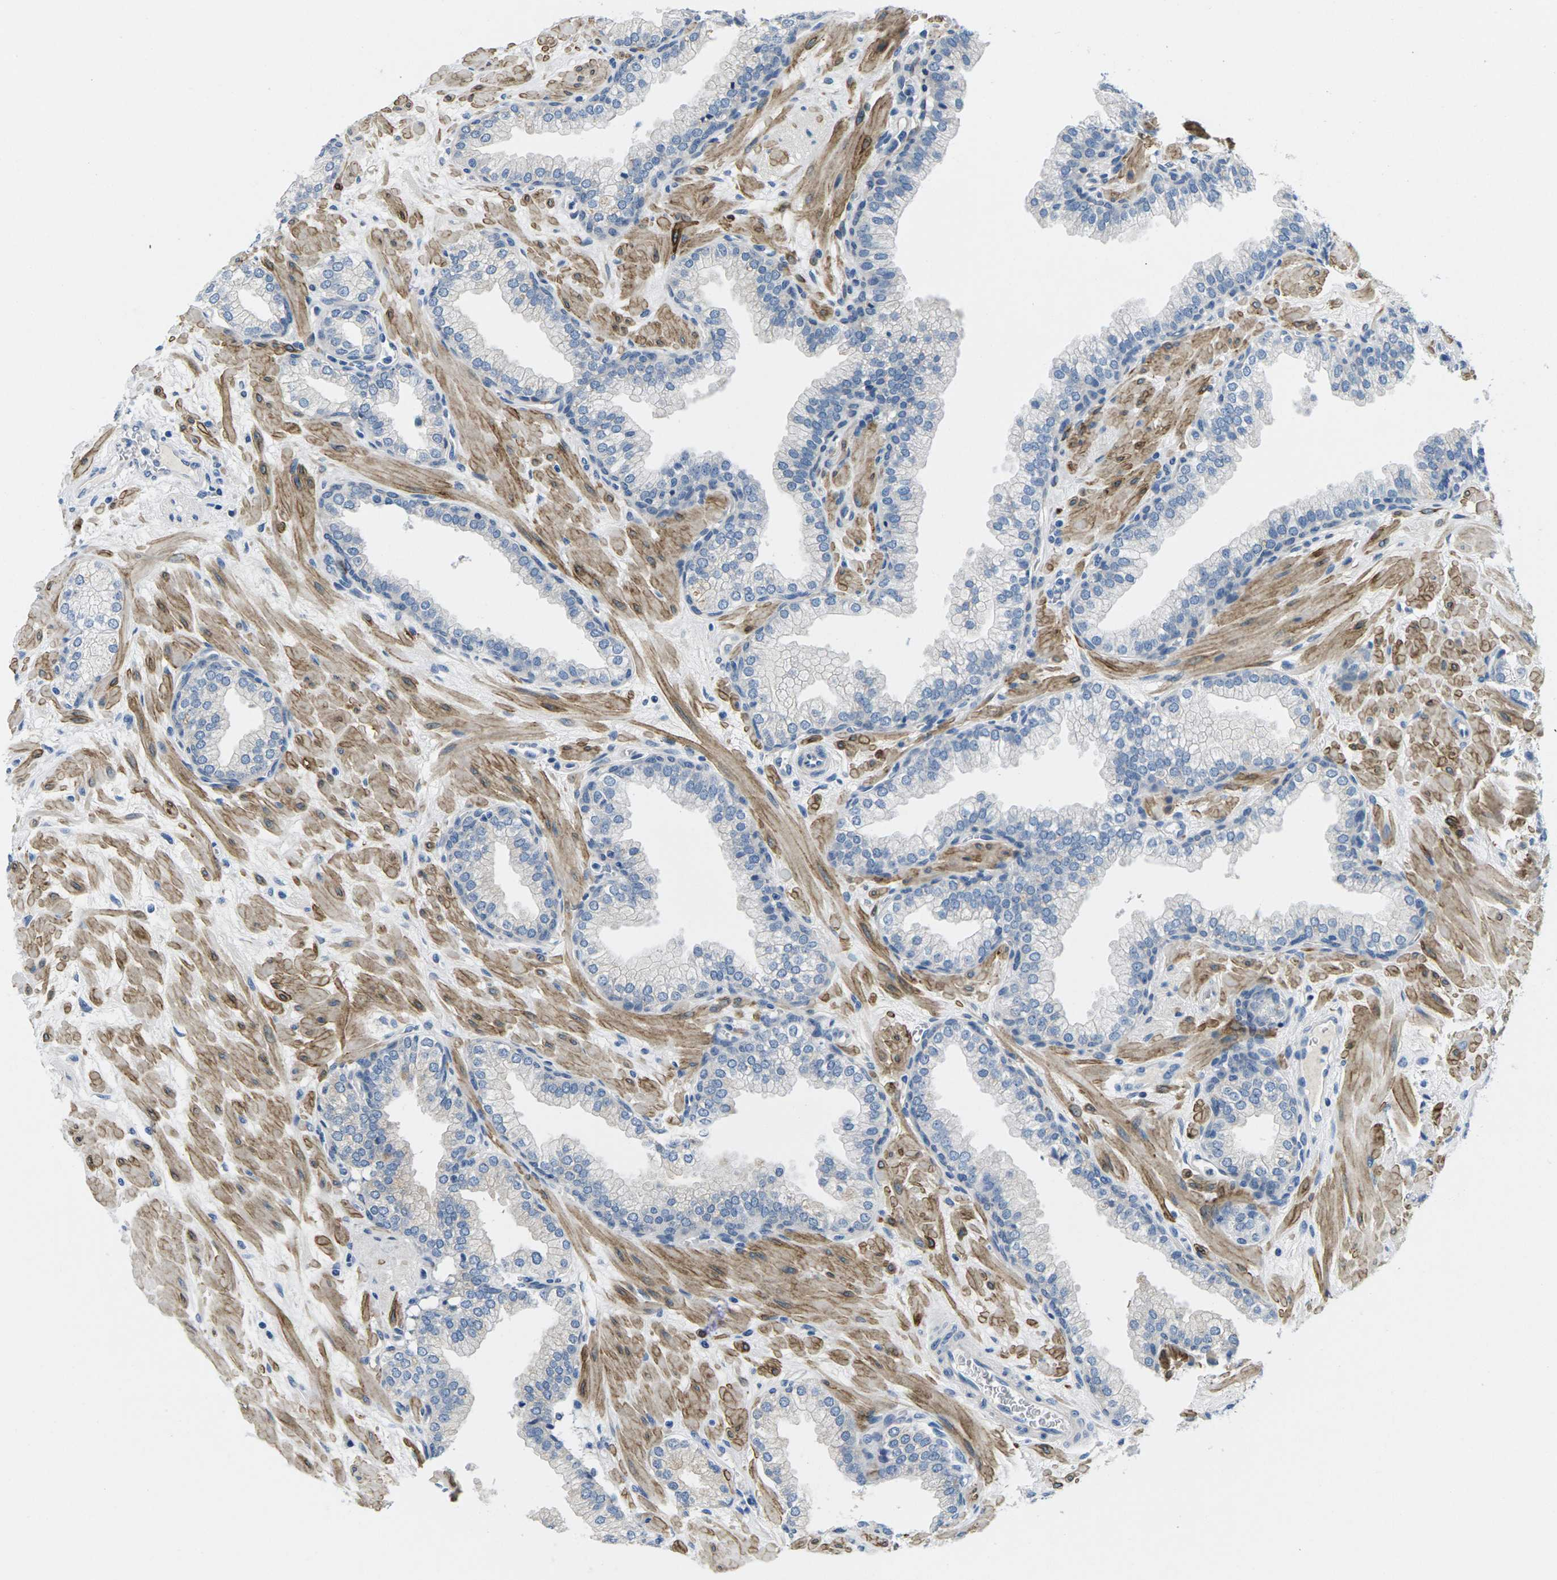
{"staining": {"intensity": "negative", "quantity": "none", "location": "none"}, "tissue": "prostate", "cell_type": "Glandular cells", "image_type": "normal", "snomed": [{"axis": "morphology", "description": "Normal tissue, NOS"}, {"axis": "morphology", "description": "Urothelial carcinoma, Low grade"}, {"axis": "topography", "description": "Urinary bladder"}, {"axis": "topography", "description": "Prostate"}], "caption": "Immunohistochemical staining of unremarkable prostate exhibits no significant positivity in glandular cells. (DAB (3,3'-diaminobenzidine) immunohistochemistry (IHC), high magnification).", "gene": "TSPAN2", "patient": {"sex": "male", "age": 60}}